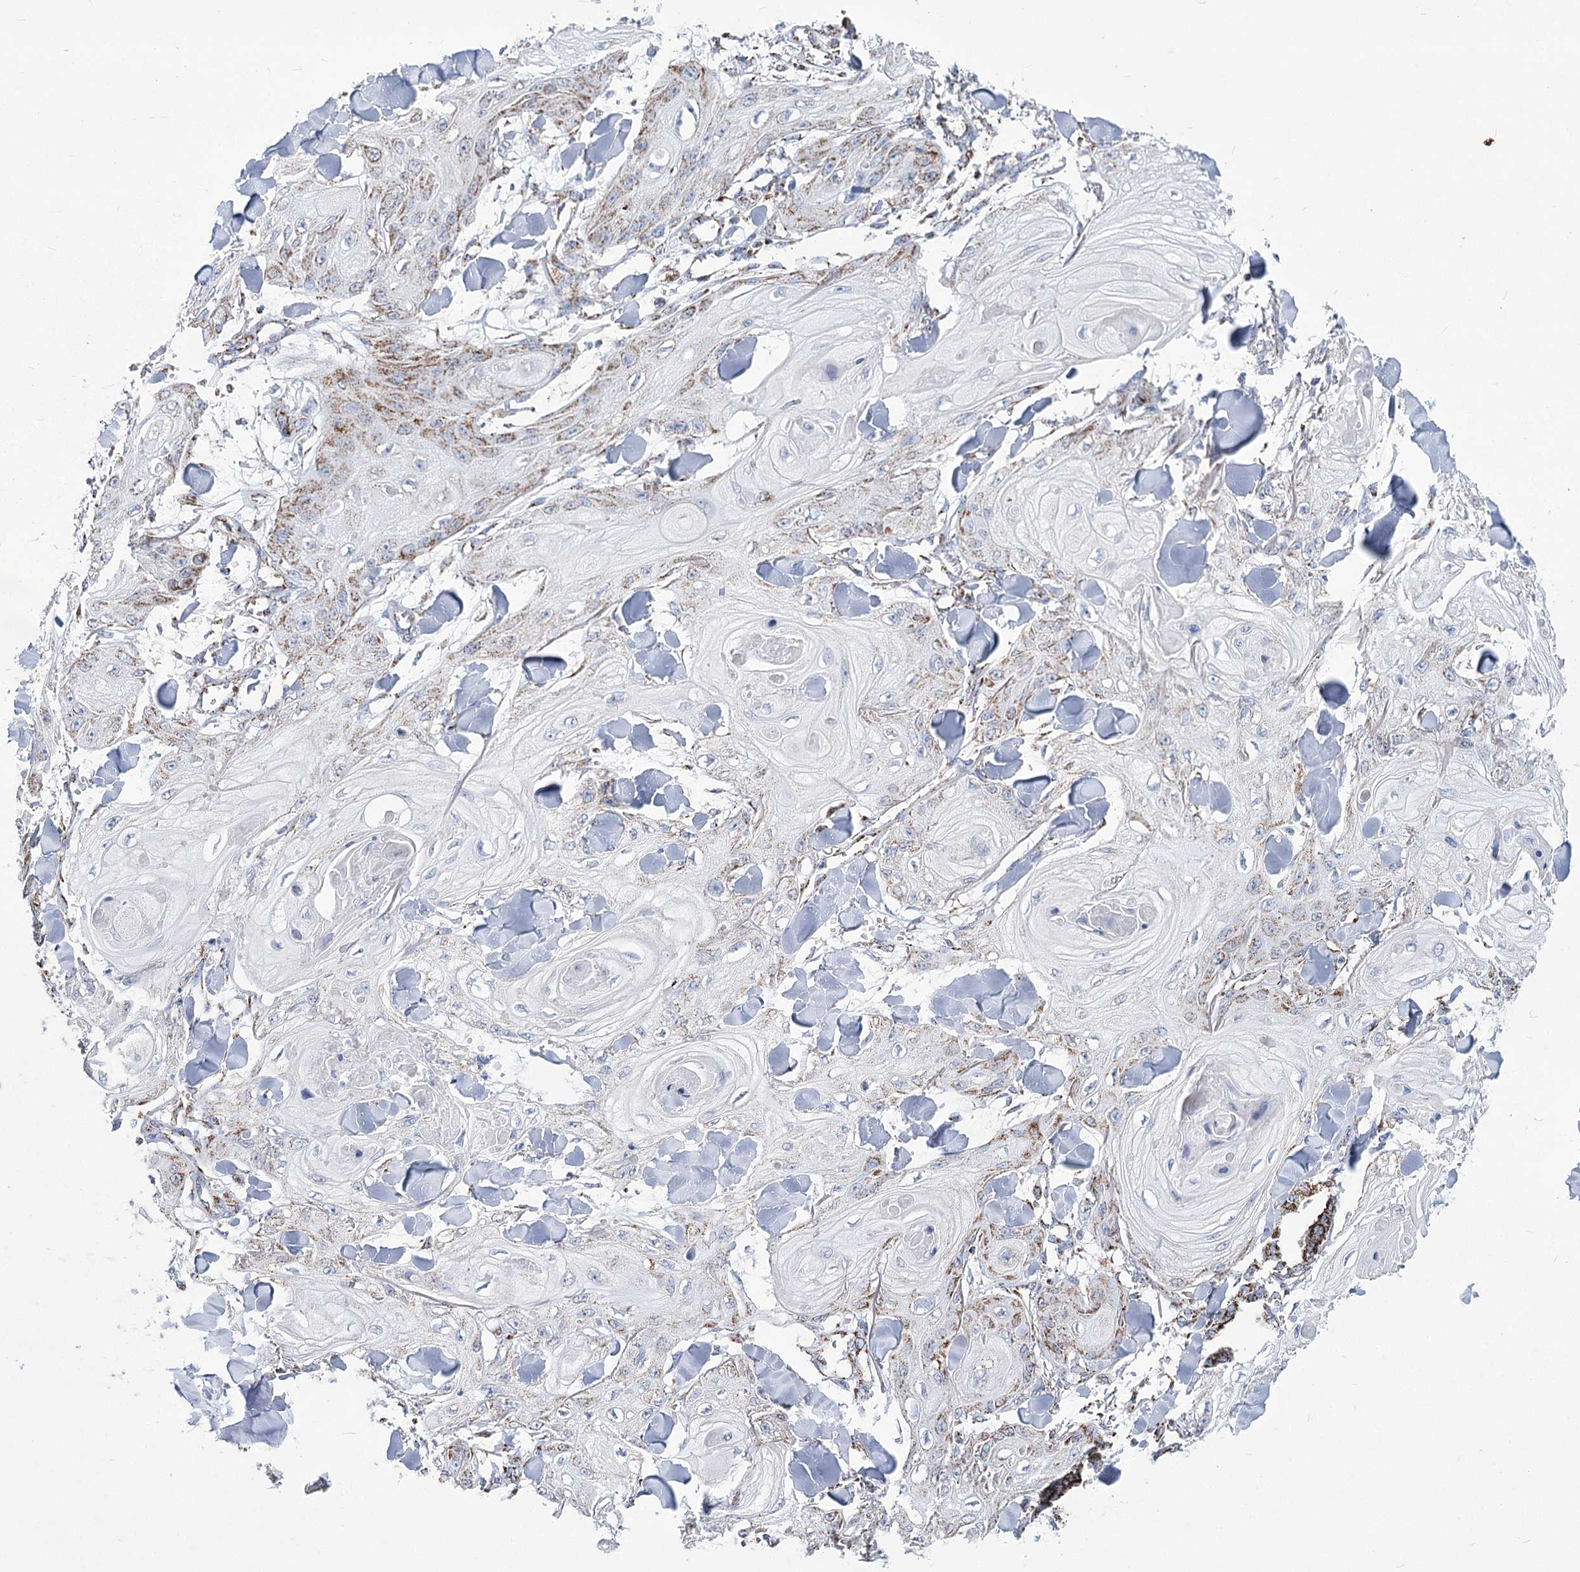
{"staining": {"intensity": "moderate", "quantity": "<25%", "location": "cytoplasmic/membranous"}, "tissue": "skin cancer", "cell_type": "Tumor cells", "image_type": "cancer", "snomed": [{"axis": "morphology", "description": "Squamous cell carcinoma, NOS"}, {"axis": "topography", "description": "Skin"}], "caption": "Skin squamous cell carcinoma stained with a protein marker exhibits moderate staining in tumor cells.", "gene": "PDHB", "patient": {"sex": "male", "age": 74}}